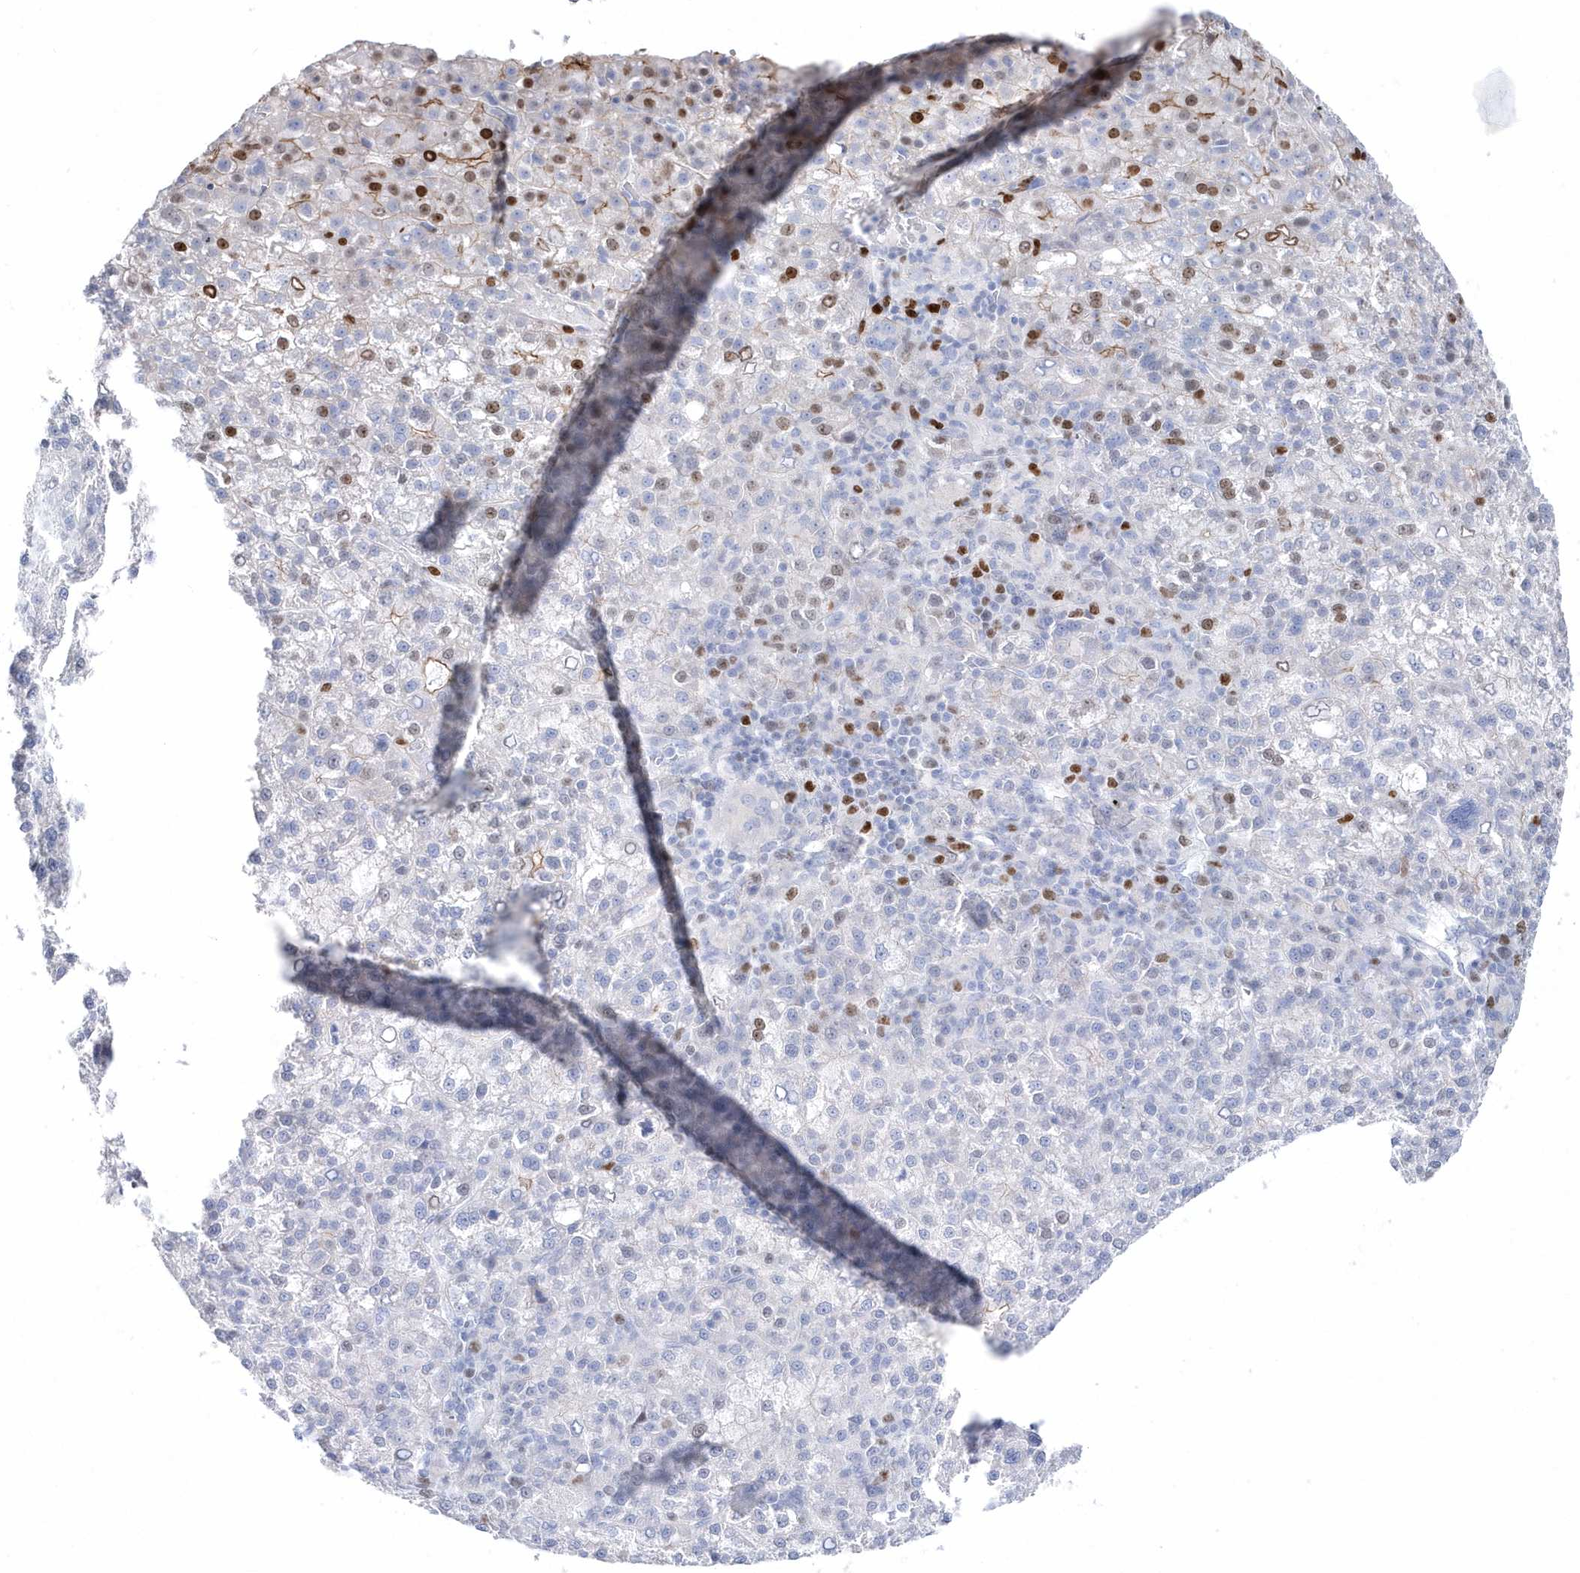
{"staining": {"intensity": "strong", "quantity": "<25%", "location": "nuclear"}, "tissue": "liver cancer", "cell_type": "Tumor cells", "image_type": "cancer", "snomed": [{"axis": "morphology", "description": "Carcinoma, Hepatocellular, NOS"}, {"axis": "topography", "description": "Liver"}], "caption": "Protein expression analysis of liver cancer (hepatocellular carcinoma) demonstrates strong nuclear positivity in approximately <25% of tumor cells.", "gene": "TMCO6", "patient": {"sex": "female", "age": 58}}